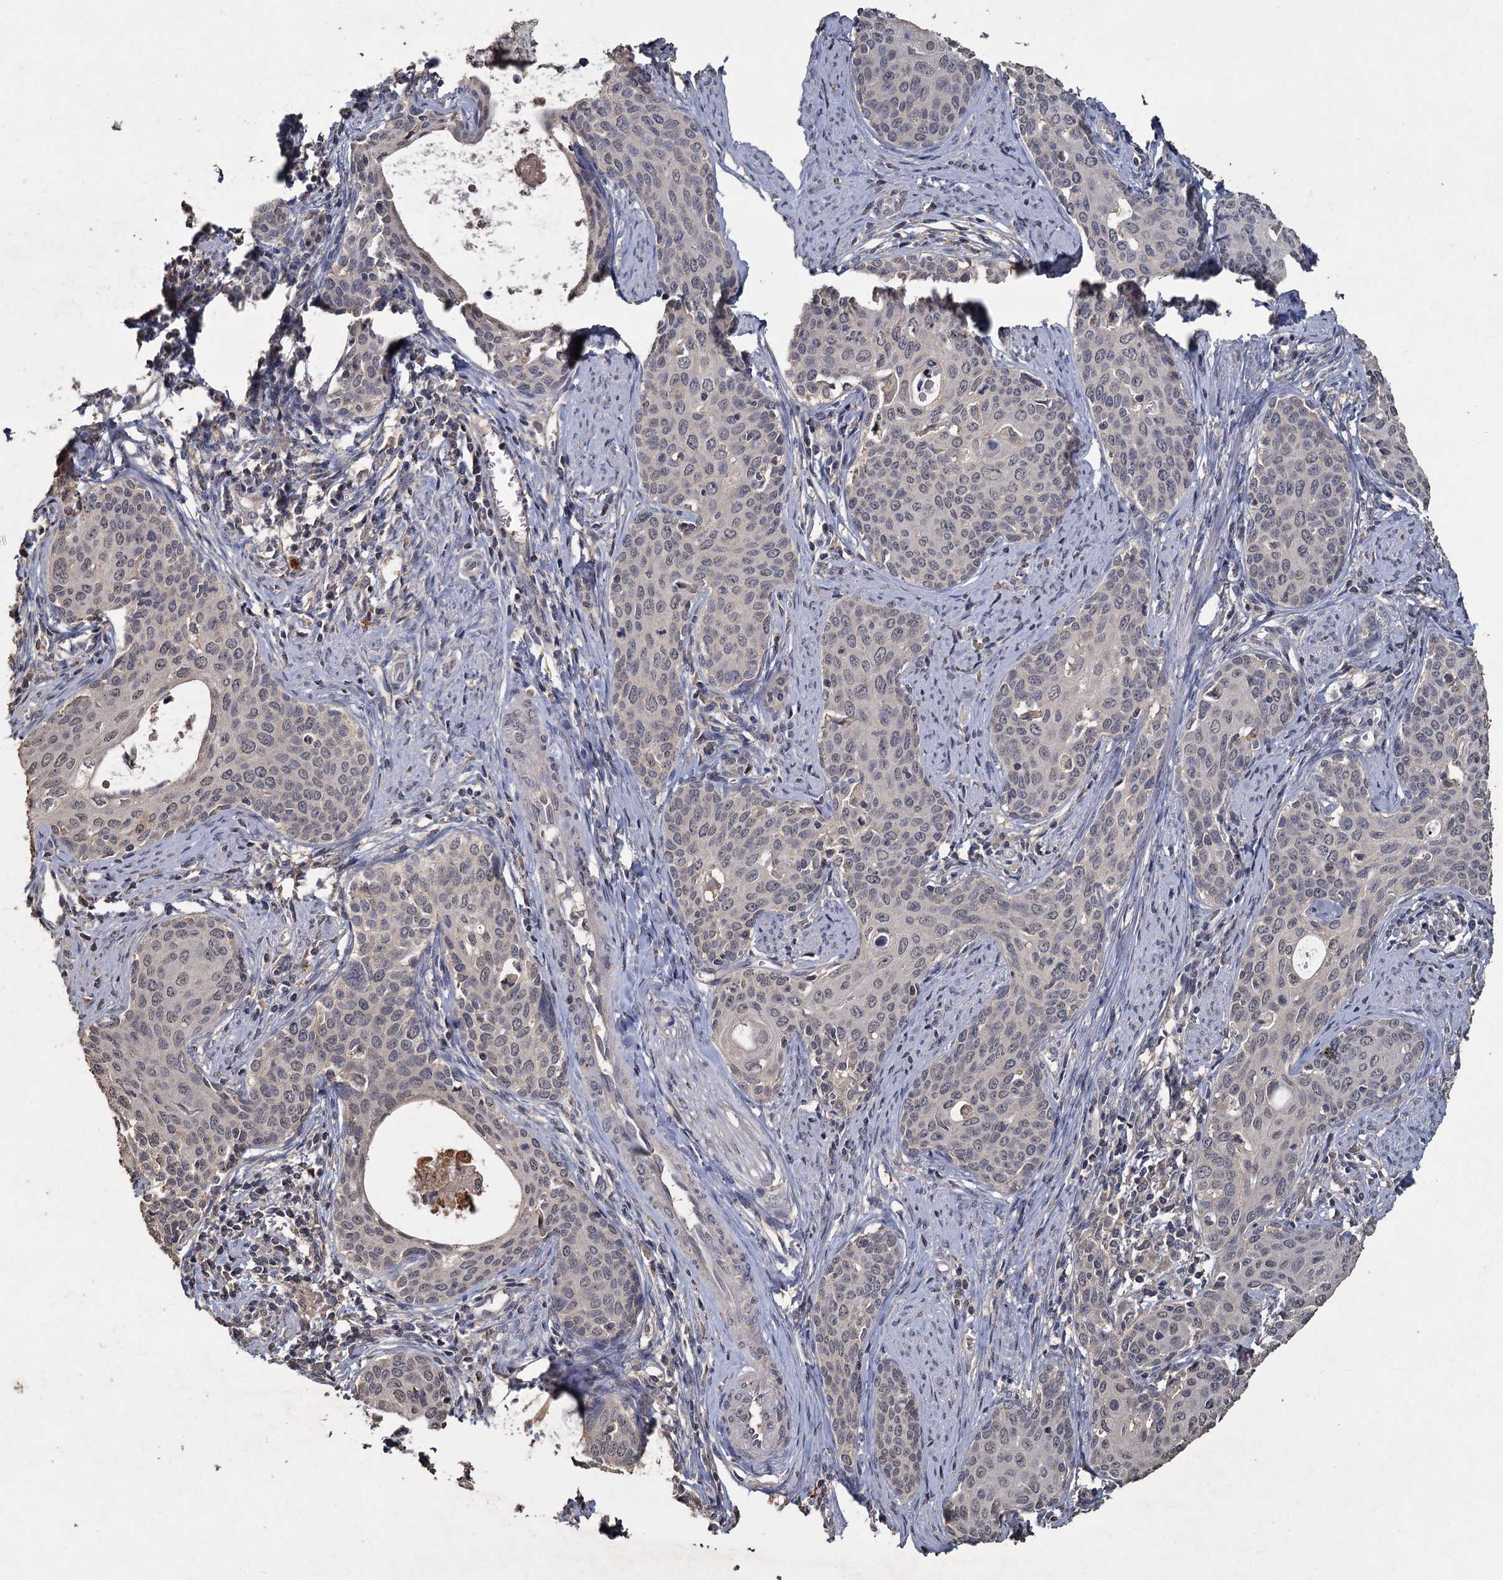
{"staining": {"intensity": "negative", "quantity": "none", "location": "none"}, "tissue": "cervical cancer", "cell_type": "Tumor cells", "image_type": "cancer", "snomed": [{"axis": "morphology", "description": "Squamous cell carcinoma, NOS"}, {"axis": "topography", "description": "Cervix"}], "caption": "Immunohistochemical staining of cervical cancer (squamous cell carcinoma) shows no significant expression in tumor cells.", "gene": "CCDC61", "patient": {"sex": "female", "age": 52}}